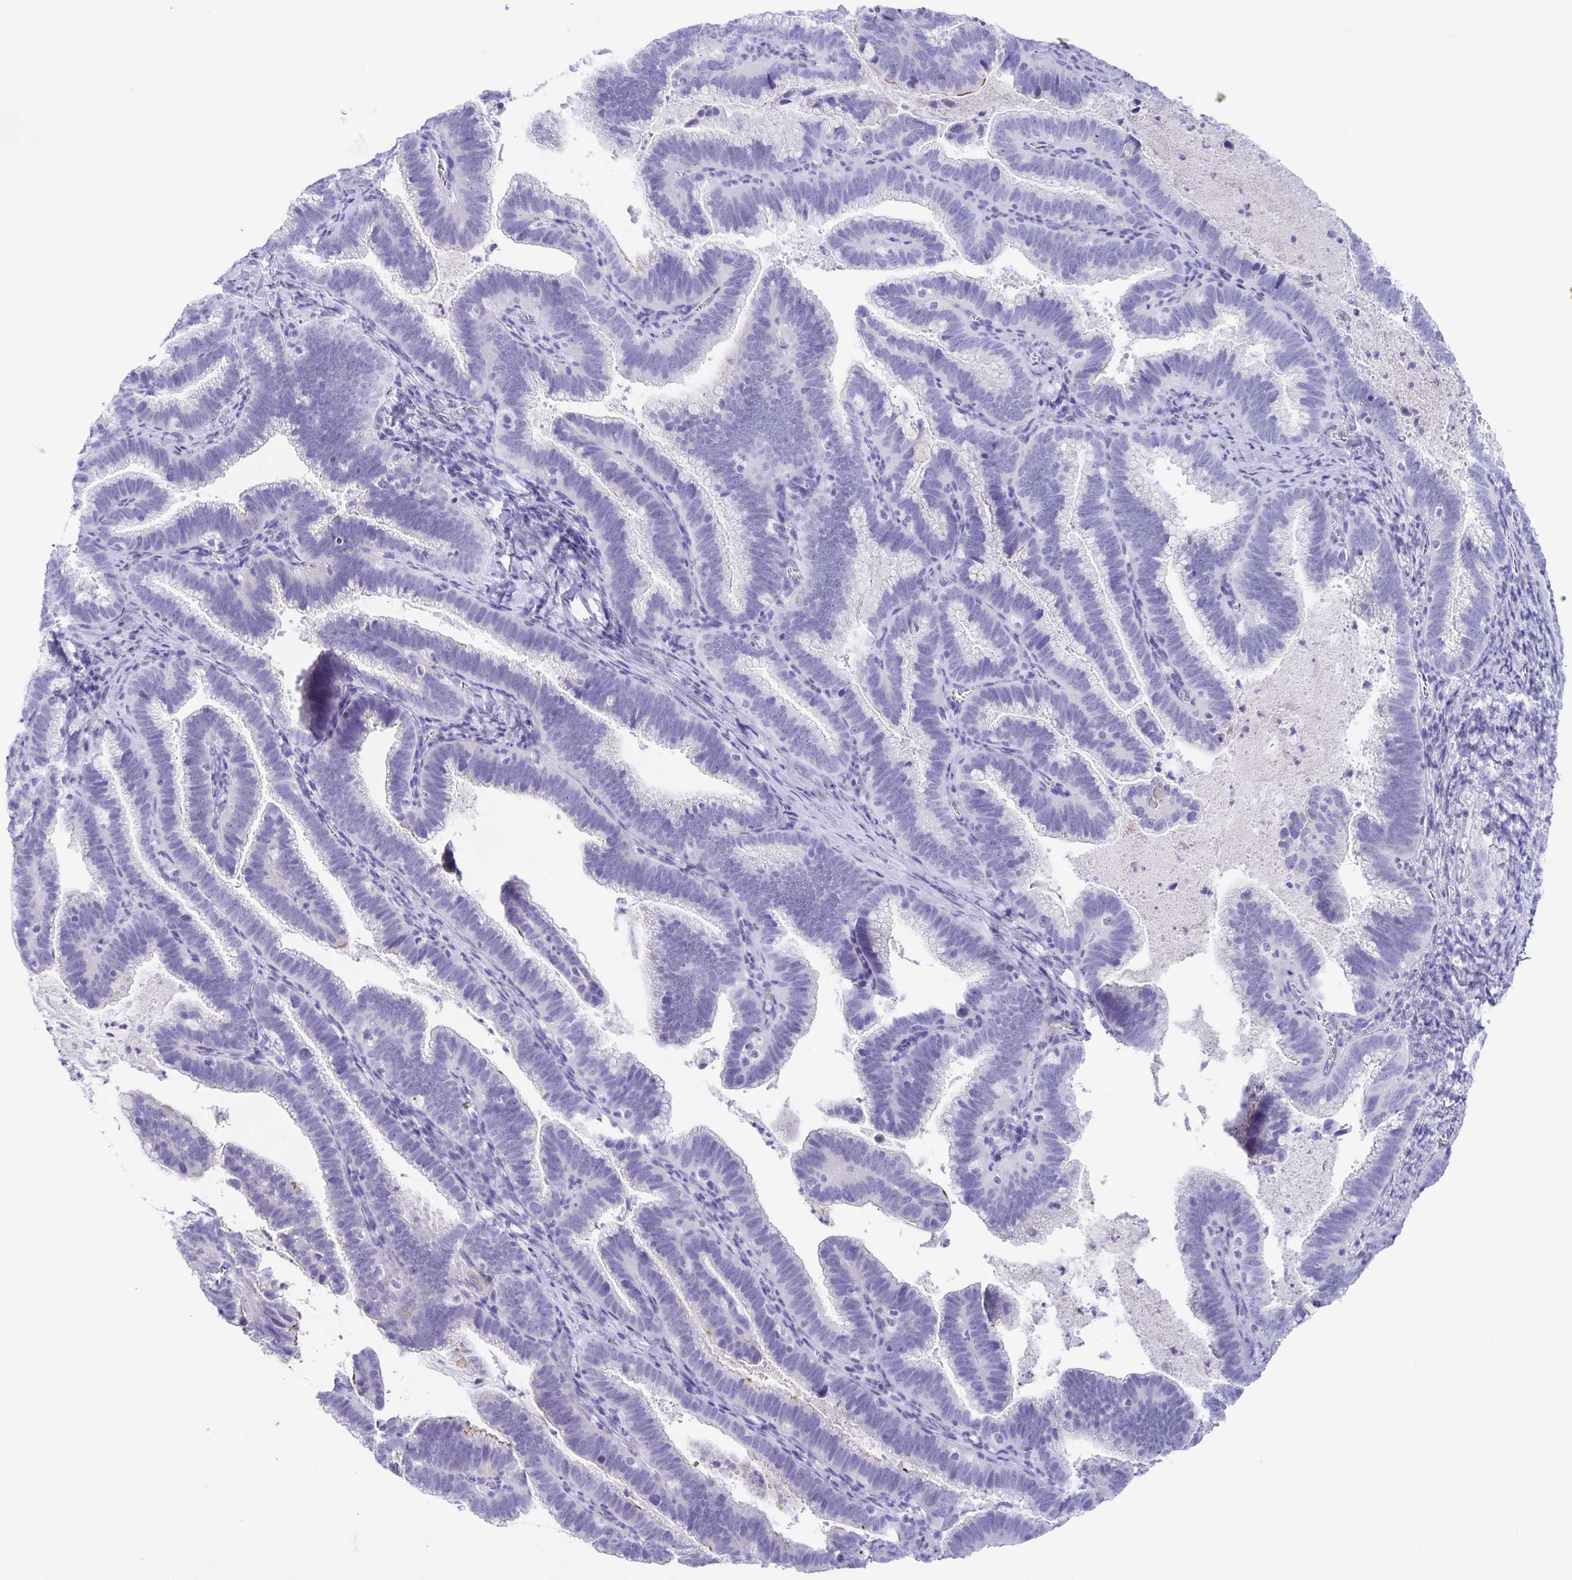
{"staining": {"intensity": "negative", "quantity": "none", "location": "none"}, "tissue": "cervical cancer", "cell_type": "Tumor cells", "image_type": "cancer", "snomed": [{"axis": "morphology", "description": "Adenocarcinoma, NOS"}, {"axis": "topography", "description": "Cervix"}], "caption": "Adenocarcinoma (cervical) was stained to show a protein in brown. There is no significant positivity in tumor cells.", "gene": "UBQLN3", "patient": {"sex": "female", "age": 61}}